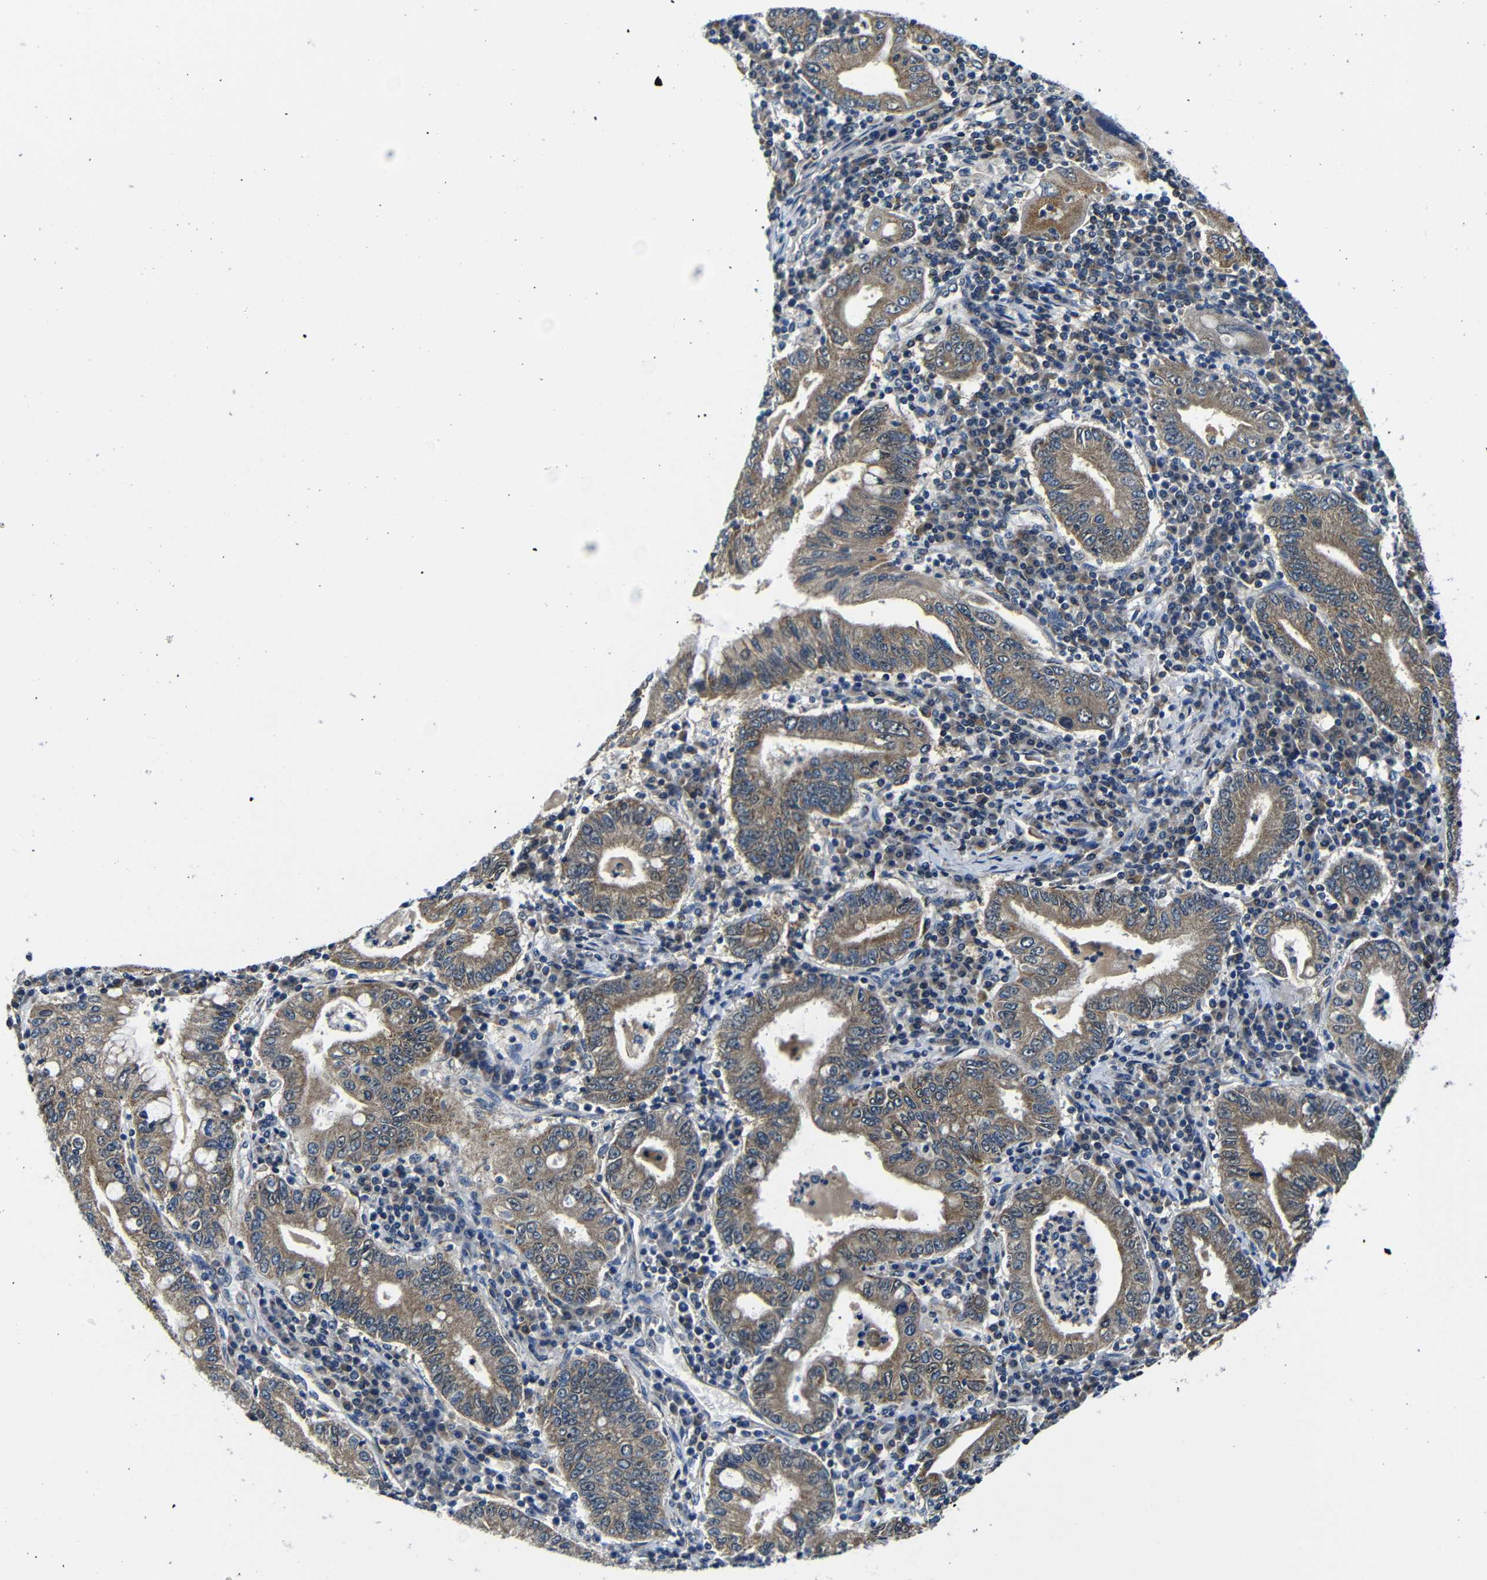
{"staining": {"intensity": "moderate", "quantity": ">75%", "location": "cytoplasmic/membranous"}, "tissue": "stomach cancer", "cell_type": "Tumor cells", "image_type": "cancer", "snomed": [{"axis": "morphology", "description": "Normal tissue, NOS"}, {"axis": "morphology", "description": "Adenocarcinoma, NOS"}, {"axis": "topography", "description": "Esophagus"}, {"axis": "topography", "description": "Stomach, upper"}, {"axis": "topography", "description": "Peripheral nerve tissue"}], "caption": "IHC micrograph of adenocarcinoma (stomach) stained for a protein (brown), which displays medium levels of moderate cytoplasmic/membranous staining in about >75% of tumor cells.", "gene": "FKBP14", "patient": {"sex": "male", "age": 62}}